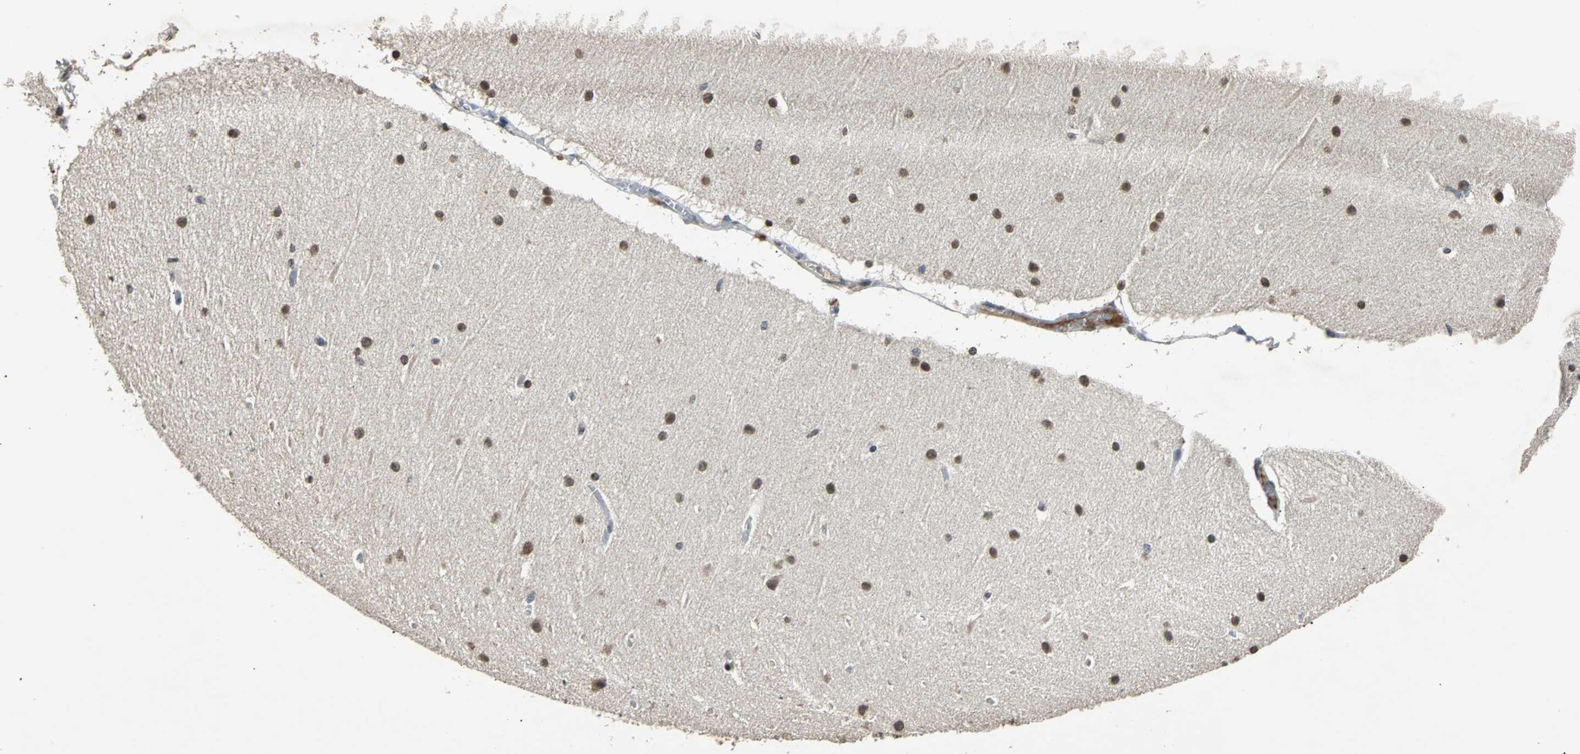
{"staining": {"intensity": "moderate", "quantity": ">75%", "location": "nuclear"}, "tissue": "cerebellum", "cell_type": "Cells in granular layer", "image_type": "normal", "snomed": [{"axis": "morphology", "description": "Normal tissue, NOS"}, {"axis": "topography", "description": "Cerebellum"}], "caption": "Immunohistochemistry (IHC) (DAB) staining of benign cerebellum shows moderate nuclear protein expression in approximately >75% of cells in granular layer. (Brightfield microscopy of DAB IHC at high magnification).", "gene": "PHC1", "patient": {"sex": "female", "age": 54}}